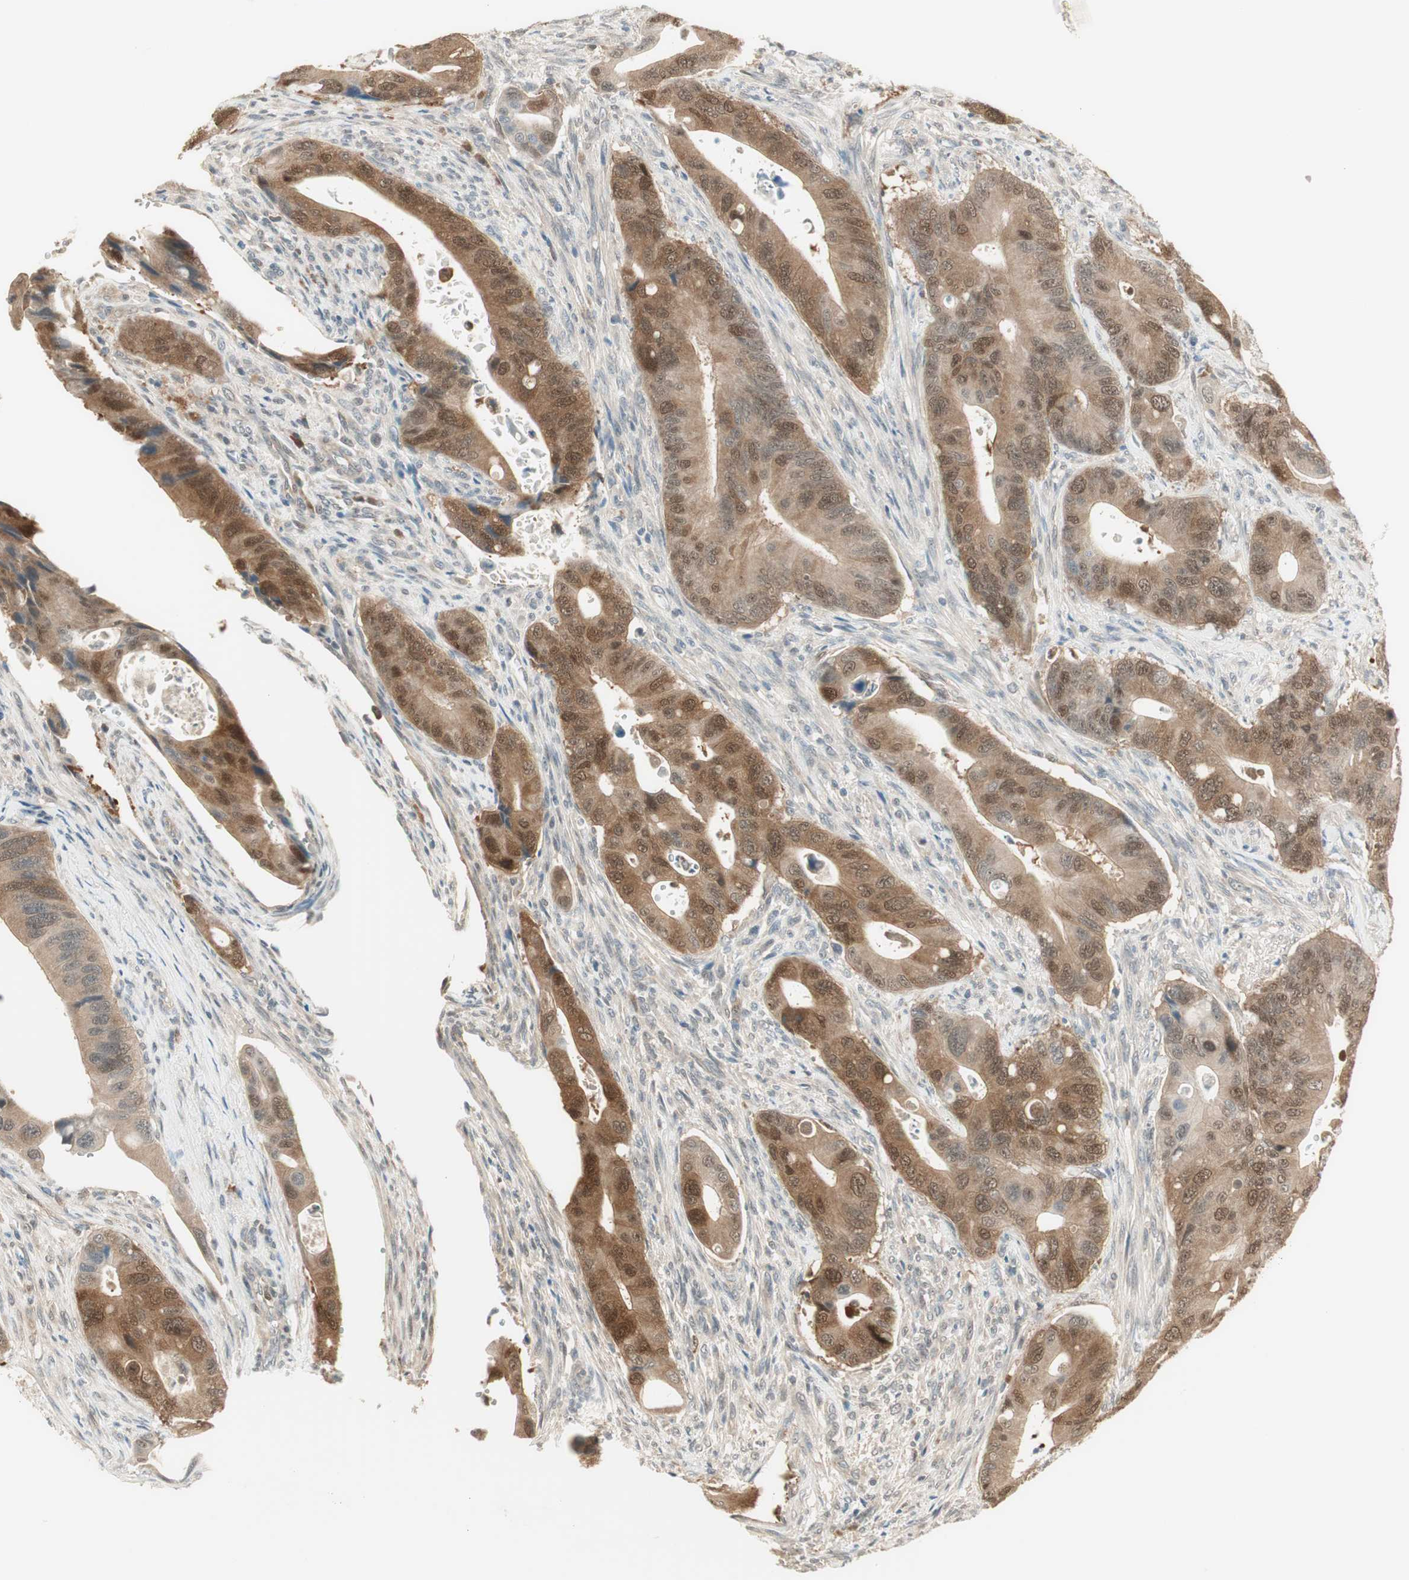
{"staining": {"intensity": "weak", "quantity": ">75%", "location": "cytoplasmic/membranous"}, "tissue": "colorectal cancer", "cell_type": "Tumor cells", "image_type": "cancer", "snomed": [{"axis": "morphology", "description": "Adenocarcinoma, NOS"}, {"axis": "topography", "description": "Rectum"}], "caption": "This histopathology image demonstrates immunohistochemistry (IHC) staining of human colorectal cancer, with low weak cytoplasmic/membranous staining in approximately >75% of tumor cells.", "gene": "IPO5", "patient": {"sex": "female", "age": 57}}